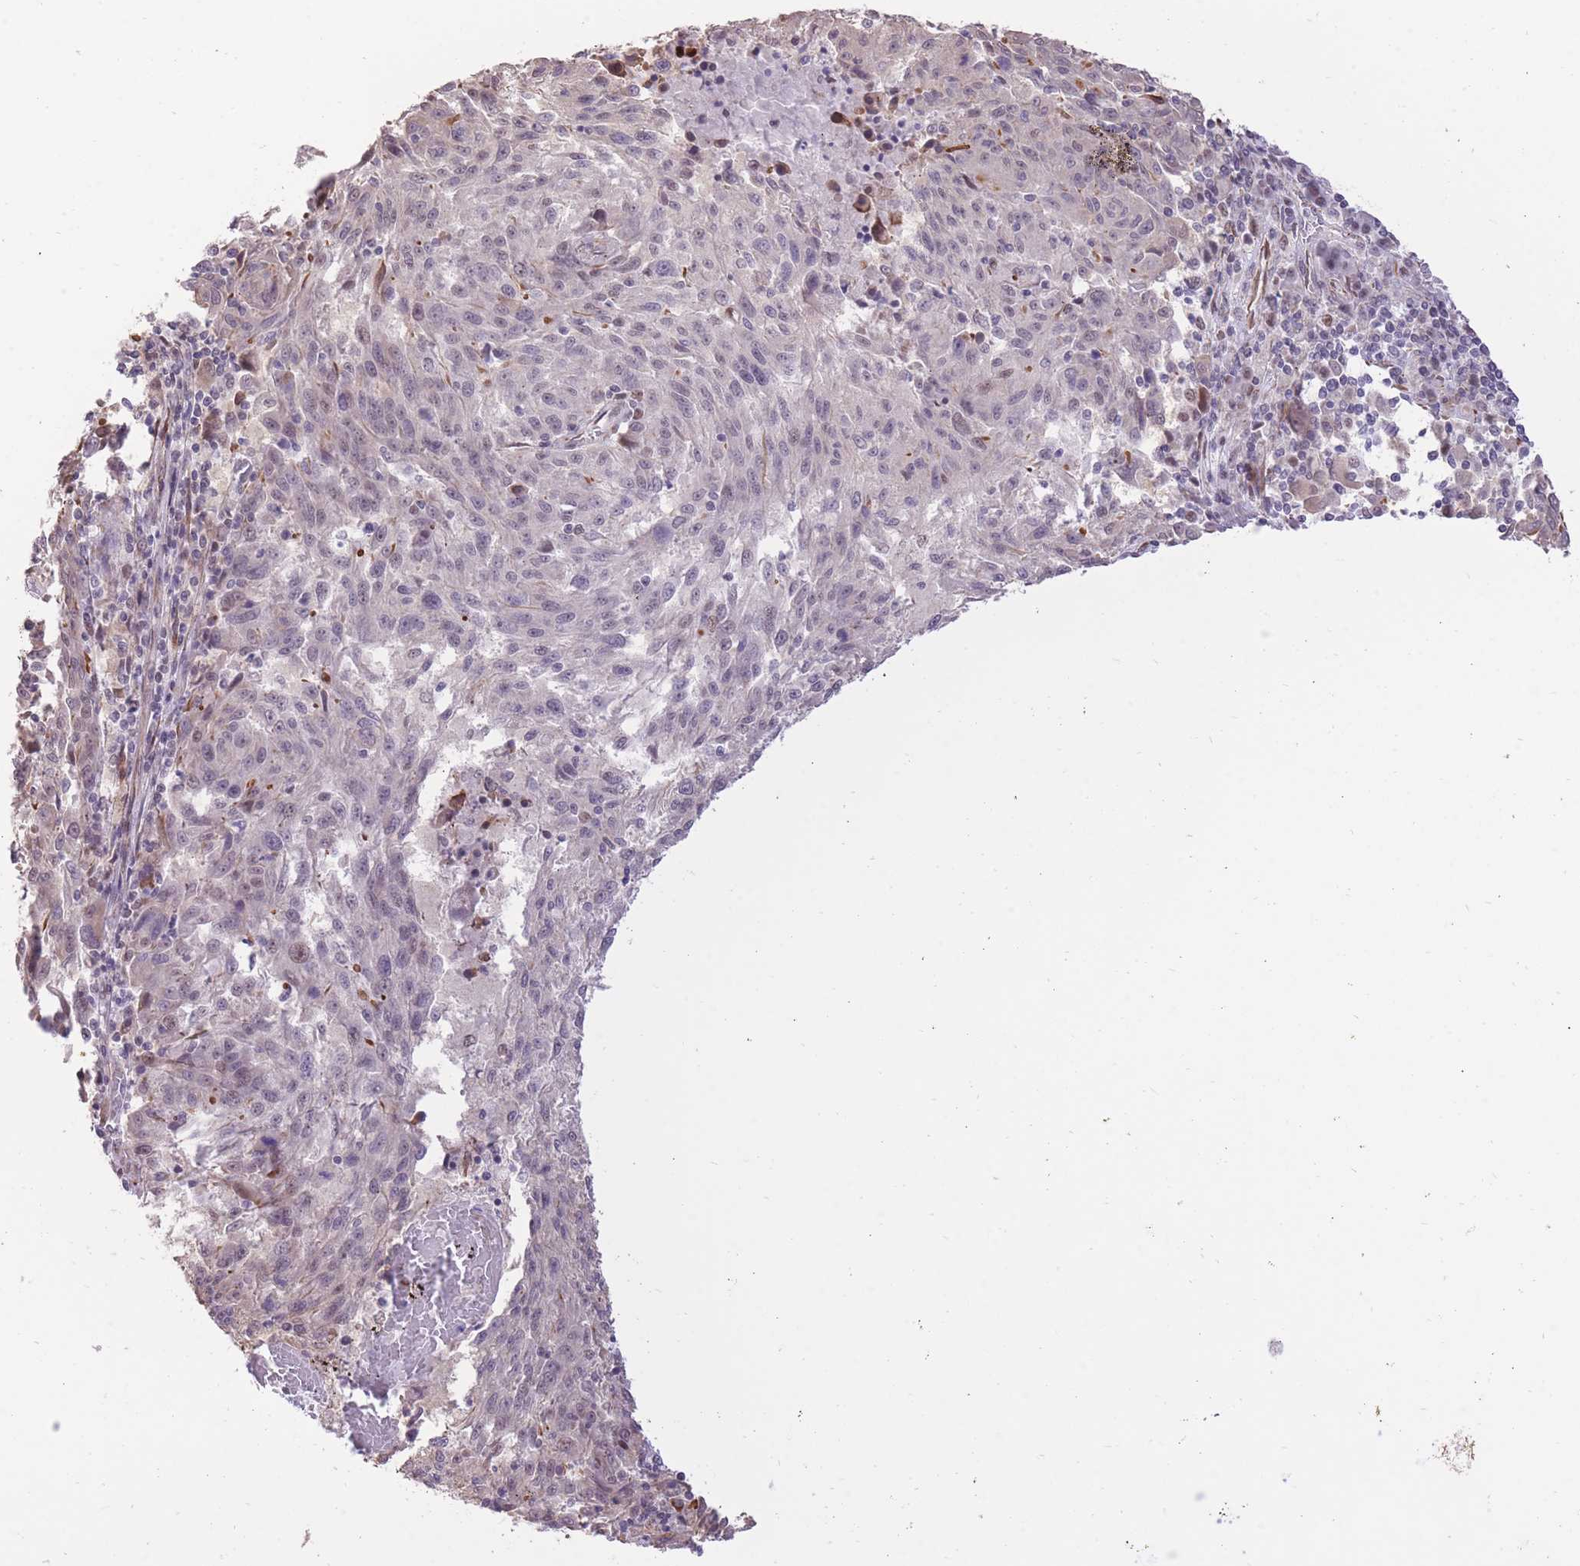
{"staining": {"intensity": "weak", "quantity": "<25%", "location": "nuclear"}, "tissue": "melanoma", "cell_type": "Tumor cells", "image_type": "cancer", "snomed": [{"axis": "morphology", "description": "Malignant melanoma, NOS"}, {"axis": "topography", "description": "Skin"}], "caption": "Immunohistochemical staining of human melanoma reveals no significant expression in tumor cells.", "gene": "ELL", "patient": {"sex": "male", "age": 53}}